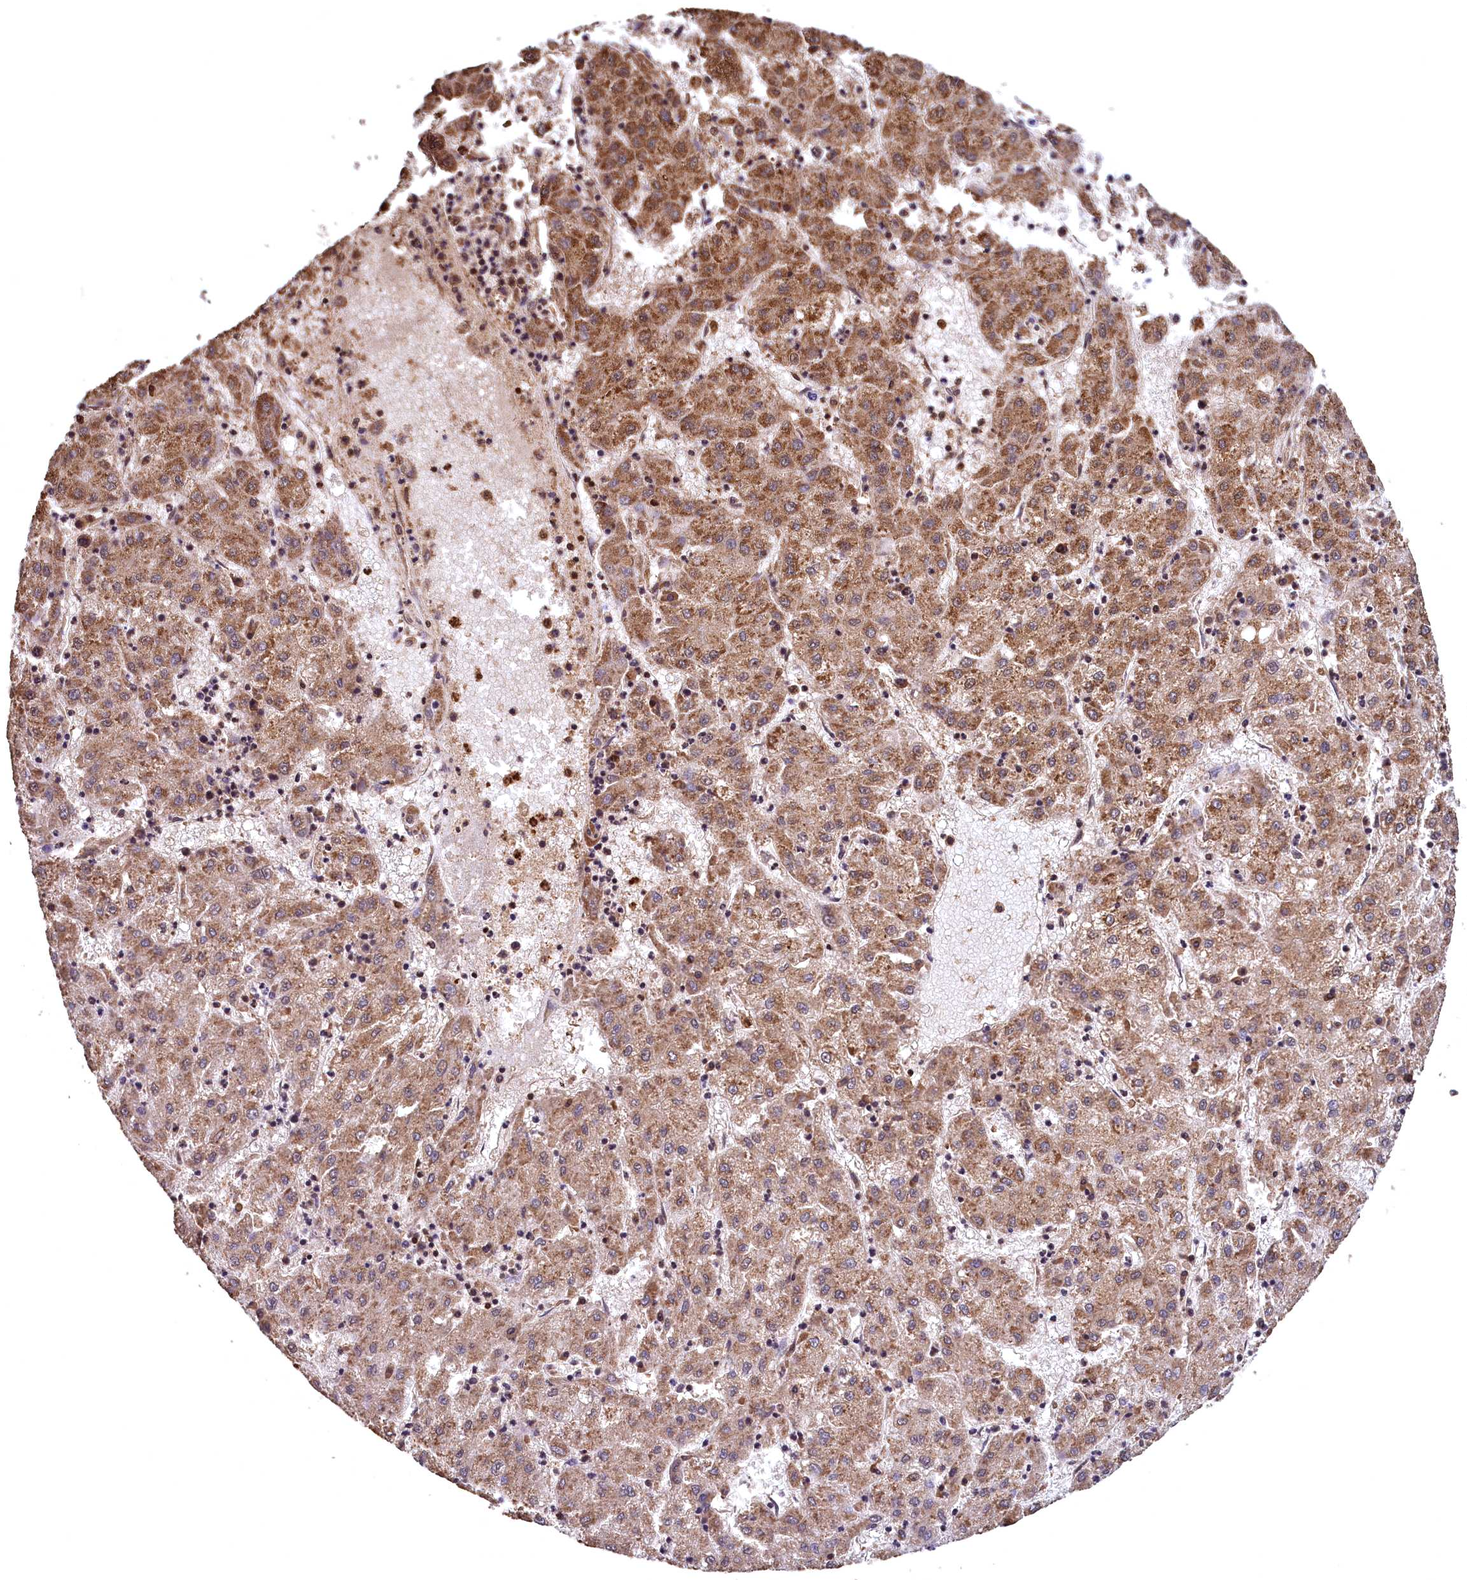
{"staining": {"intensity": "moderate", "quantity": ">75%", "location": "cytoplasmic/membranous"}, "tissue": "liver cancer", "cell_type": "Tumor cells", "image_type": "cancer", "snomed": [{"axis": "morphology", "description": "Carcinoma, Hepatocellular, NOS"}, {"axis": "topography", "description": "Liver"}], "caption": "Immunohistochemistry photomicrograph of neoplastic tissue: human liver cancer stained using immunohistochemistry (IHC) reveals medium levels of moderate protein expression localized specifically in the cytoplasmic/membranous of tumor cells, appearing as a cytoplasmic/membranous brown color.", "gene": "CEP57L1", "patient": {"sex": "male", "age": 72}}